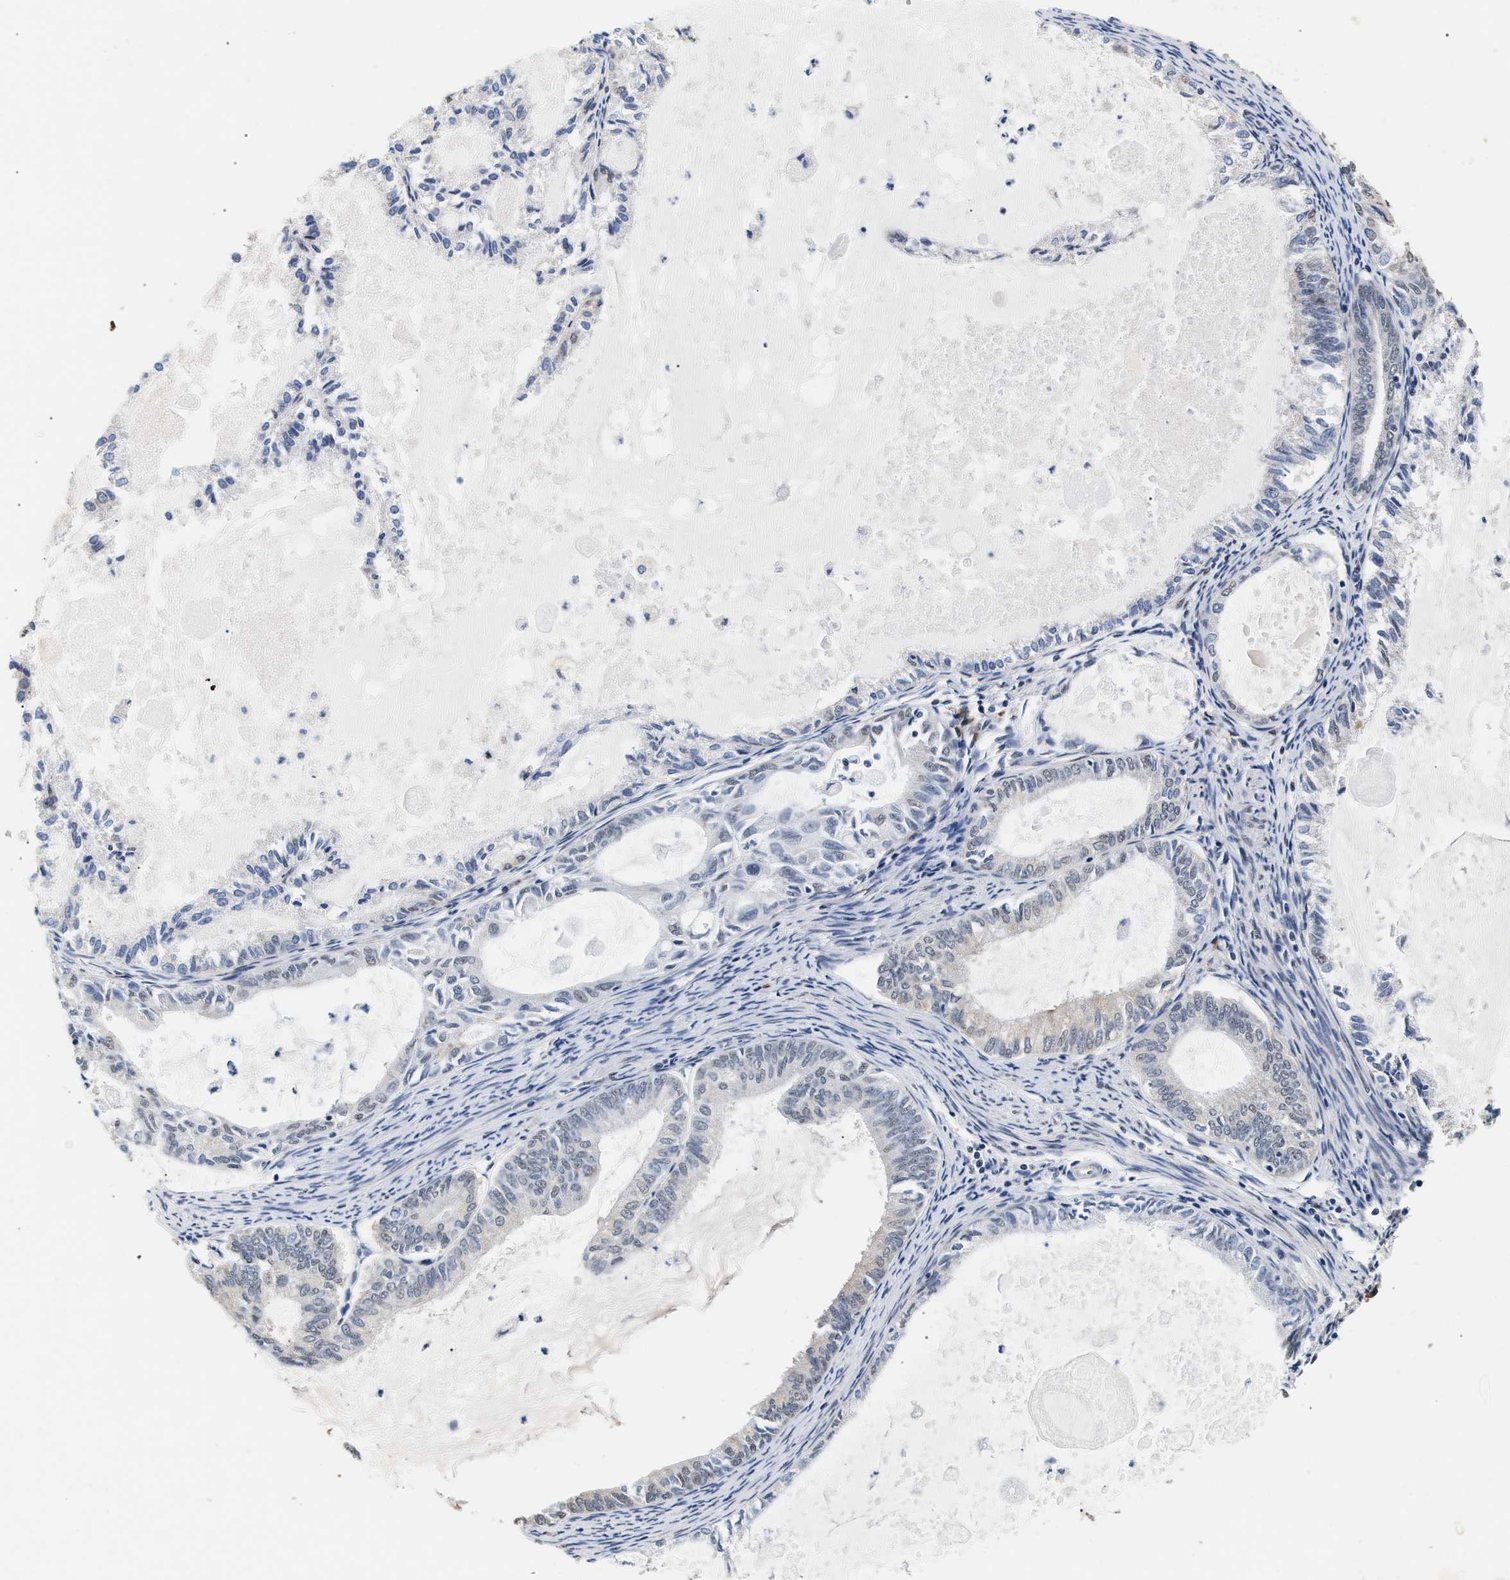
{"staining": {"intensity": "negative", "quantity": "none", "location": "none"}, "tissue": "endometrial cancer", "cell_type": "Tumor cells", "image_type": "cancer", "snomed": [{"axis": "morphology", "description": "Adenocarcinoma, NOS"}, {"axis": "topography", "description": "Endometrium"}], "caption": "This is a image of immunohistochemistry staining of endometrial cancer (adenocarcinoma), which shows no staining in tumor cells. The staining was performed using DAB to visualize the protein expression in brown, while the nuclei were stained in blue with hematoxylin (Magnification: 20x).", "gene": "THOC1", "patient": {"sex": "female", "age": 86}}